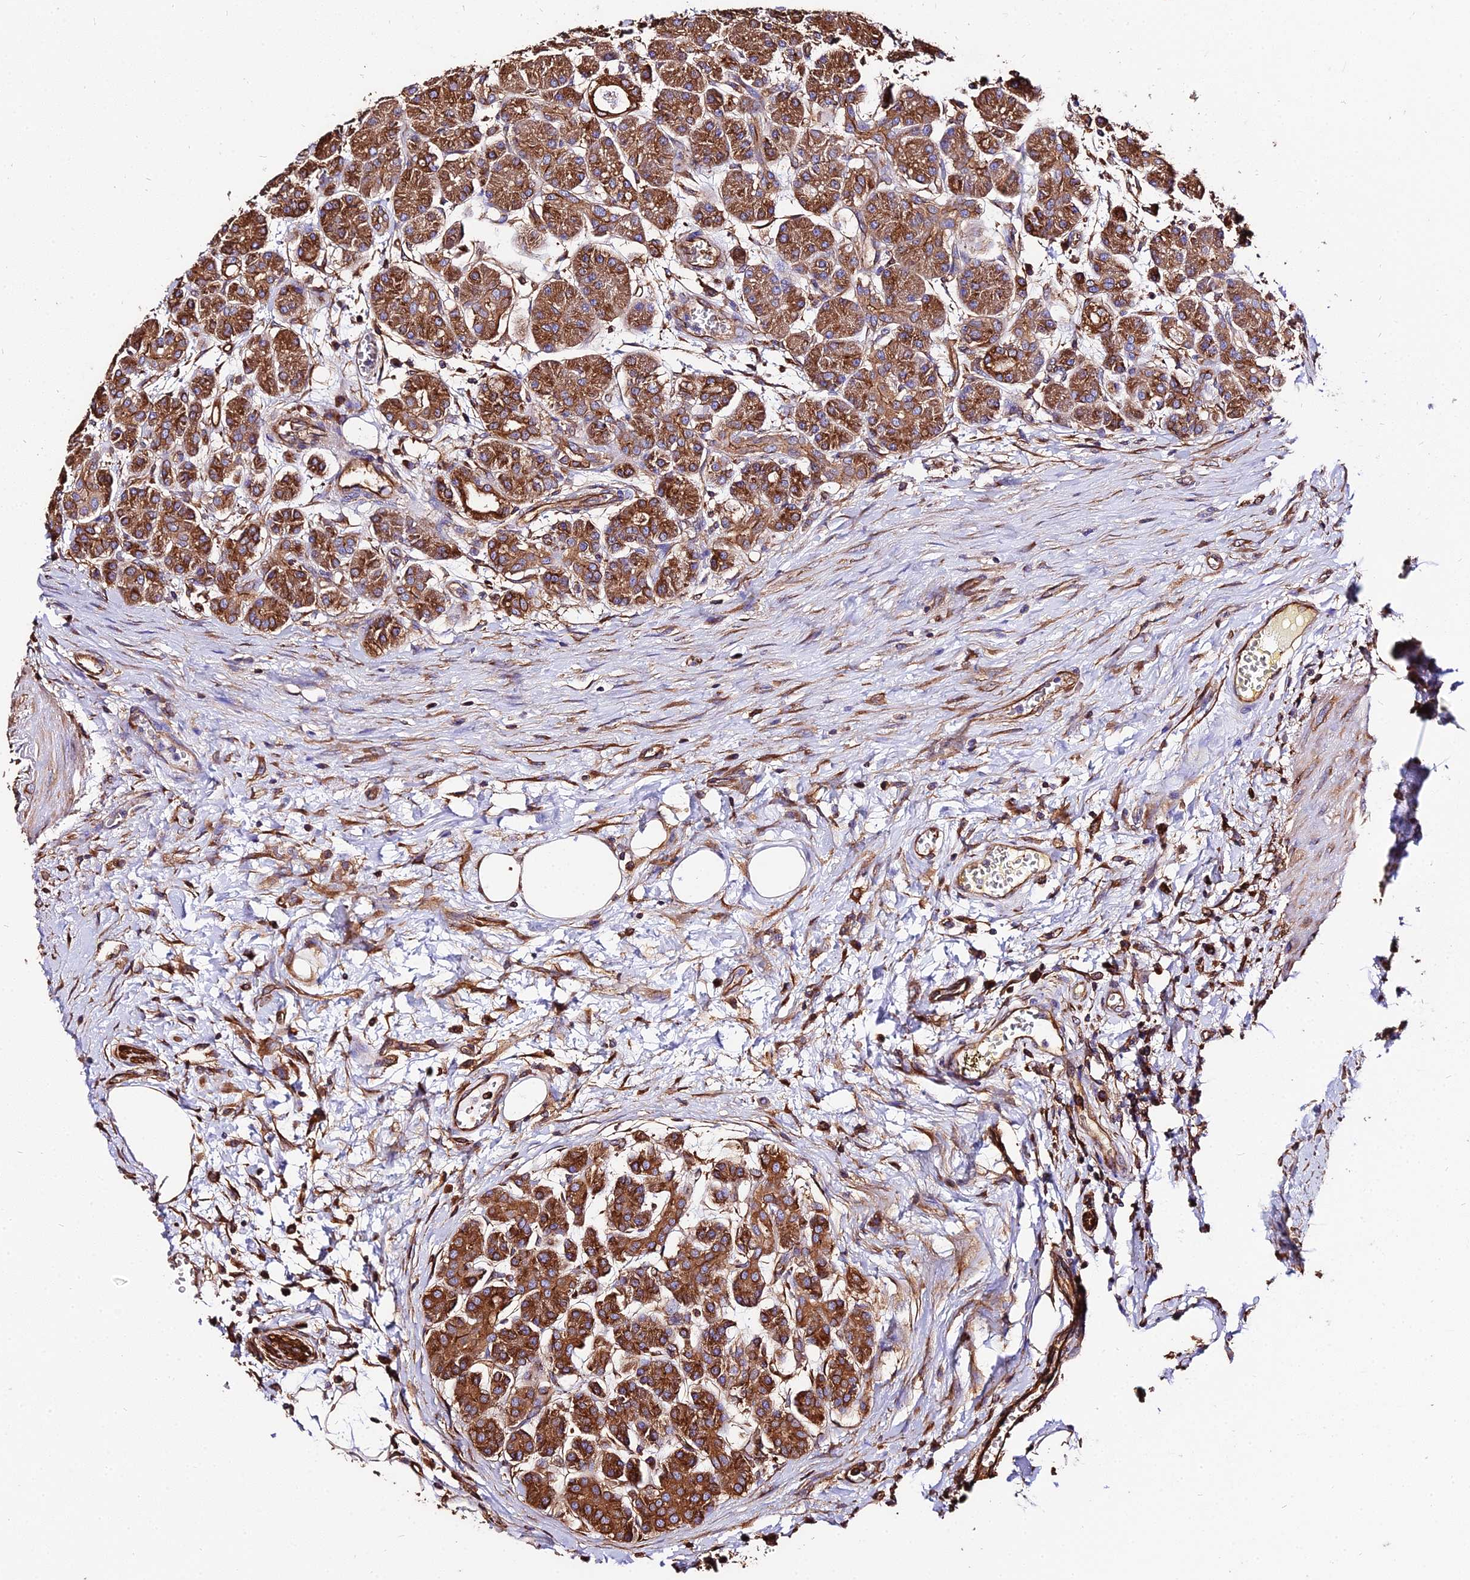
{"staining": {"intensity": "strong", "quantity": ">75%", "location": "cytoplasmic/membranous"}, "tissue": "pancreas", "cell_type": "Exocrine glandular cells", "image_type": "normal", "snomed": [{"axis": "morphology", "description": "Normal tissue, NOS"}, {"axis": "topography", "description": "Pancreas"}], "caption": "Brown immunohistochemical staining in normal pancreas displays strong cytoplasmic/membranous staining in about >75% of exocrine glandular cells.", "gene": "TUBA1A", "patient": {"sex": "male", "age": 63}}